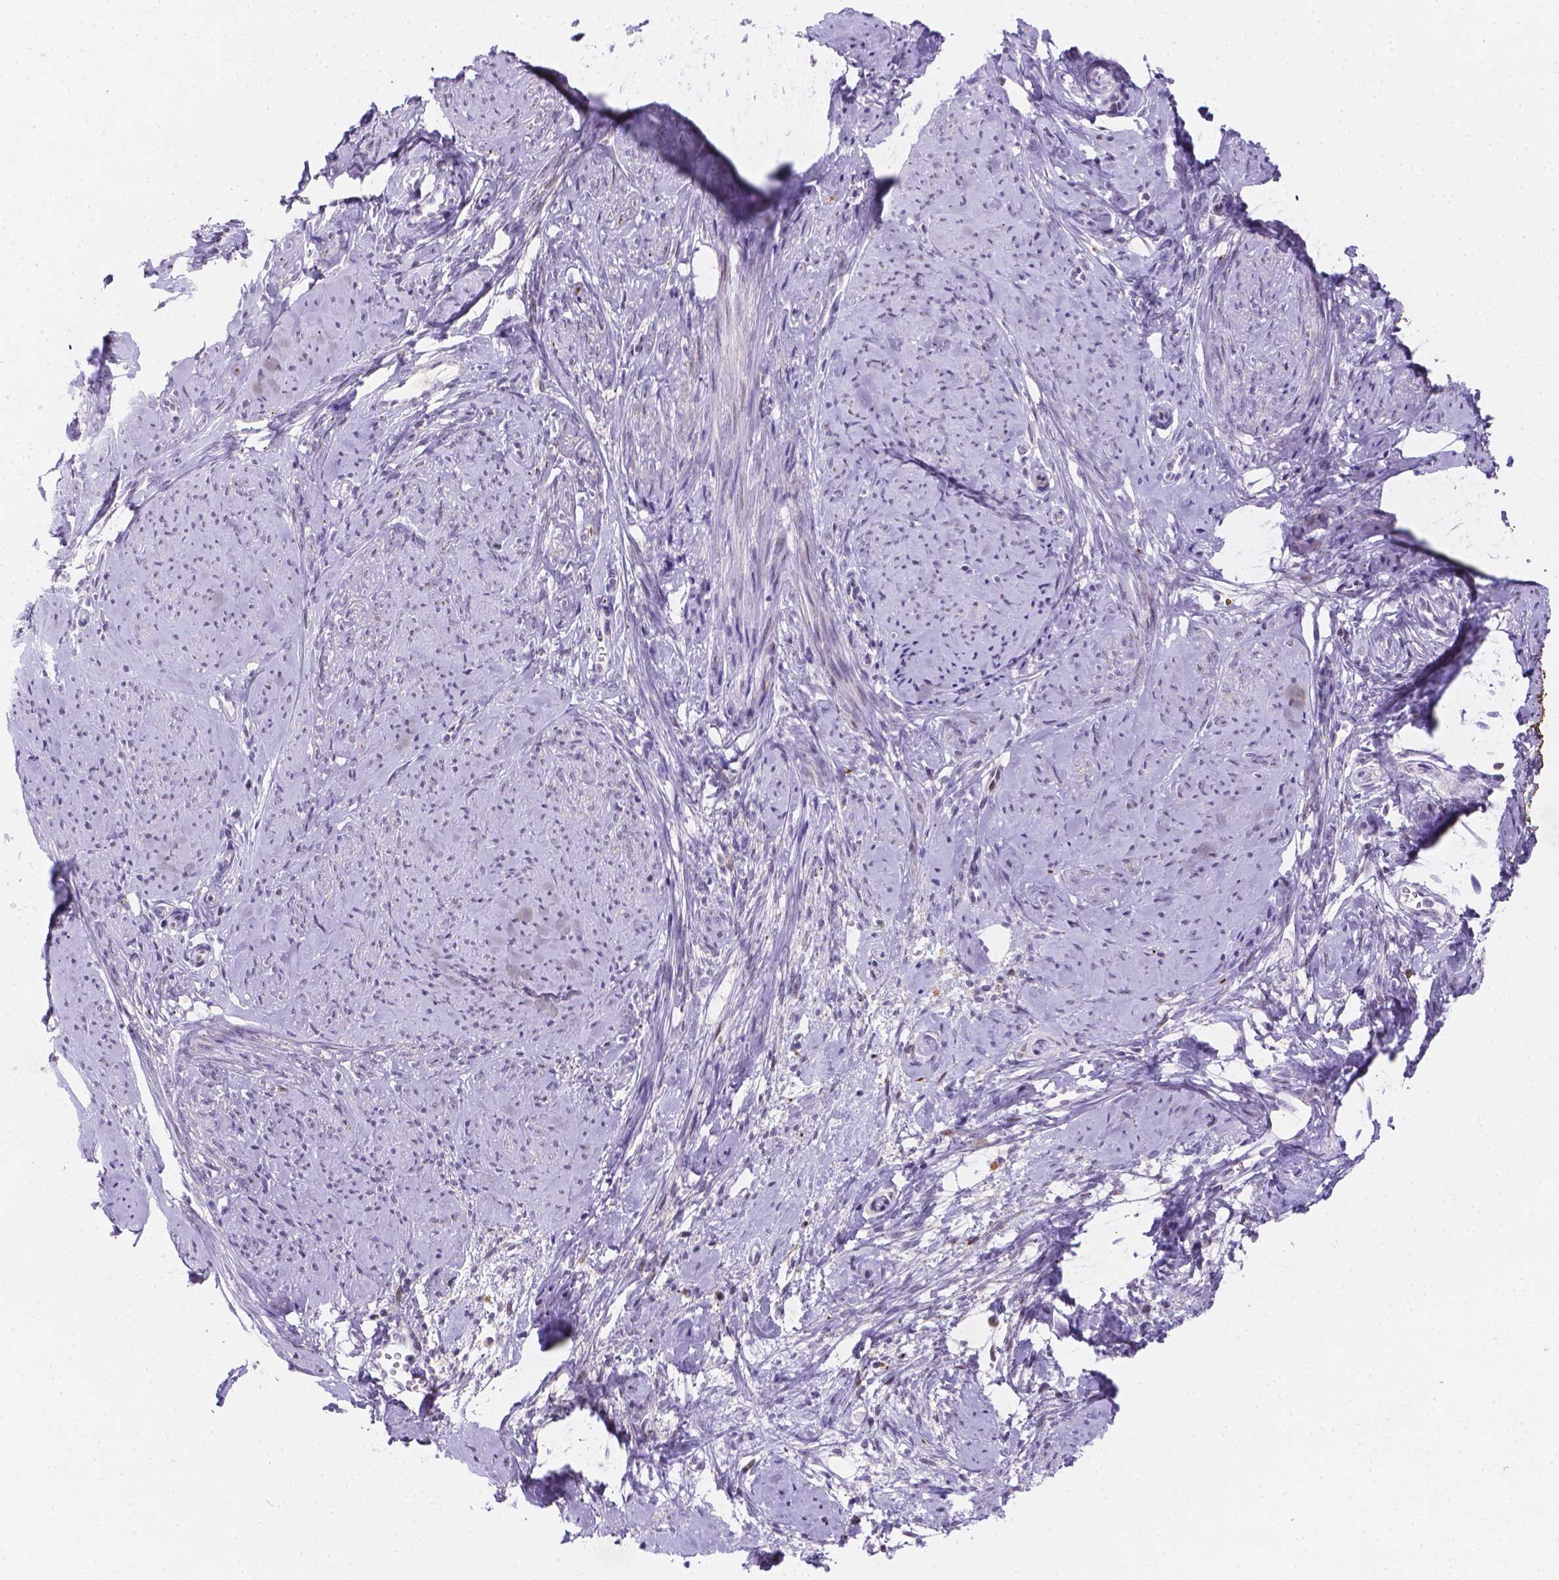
{"staining": {"intensity": "weak", "quantity": "25%-75%", "location": "cytoplasmic/membranous"}, "tissue": "smooth muscle", "cell_type": "Smooth muscle cells", "image_type": "normal", "snomed": [{"axis": "morphology", "description": "Normal tissue, NOS"}, {"axis": "topography", "description": "Smooth muscle"}], "caption": "This photomicrograph demonstrates immunohistochemistry staining of unremarkable human smooth muscle, with low weak cytoplasmic/membranous staining in about 25%-75% of smooth muscle cells.", "gene": "DMWD", "patient": {"sex": "female", "age": 48}}